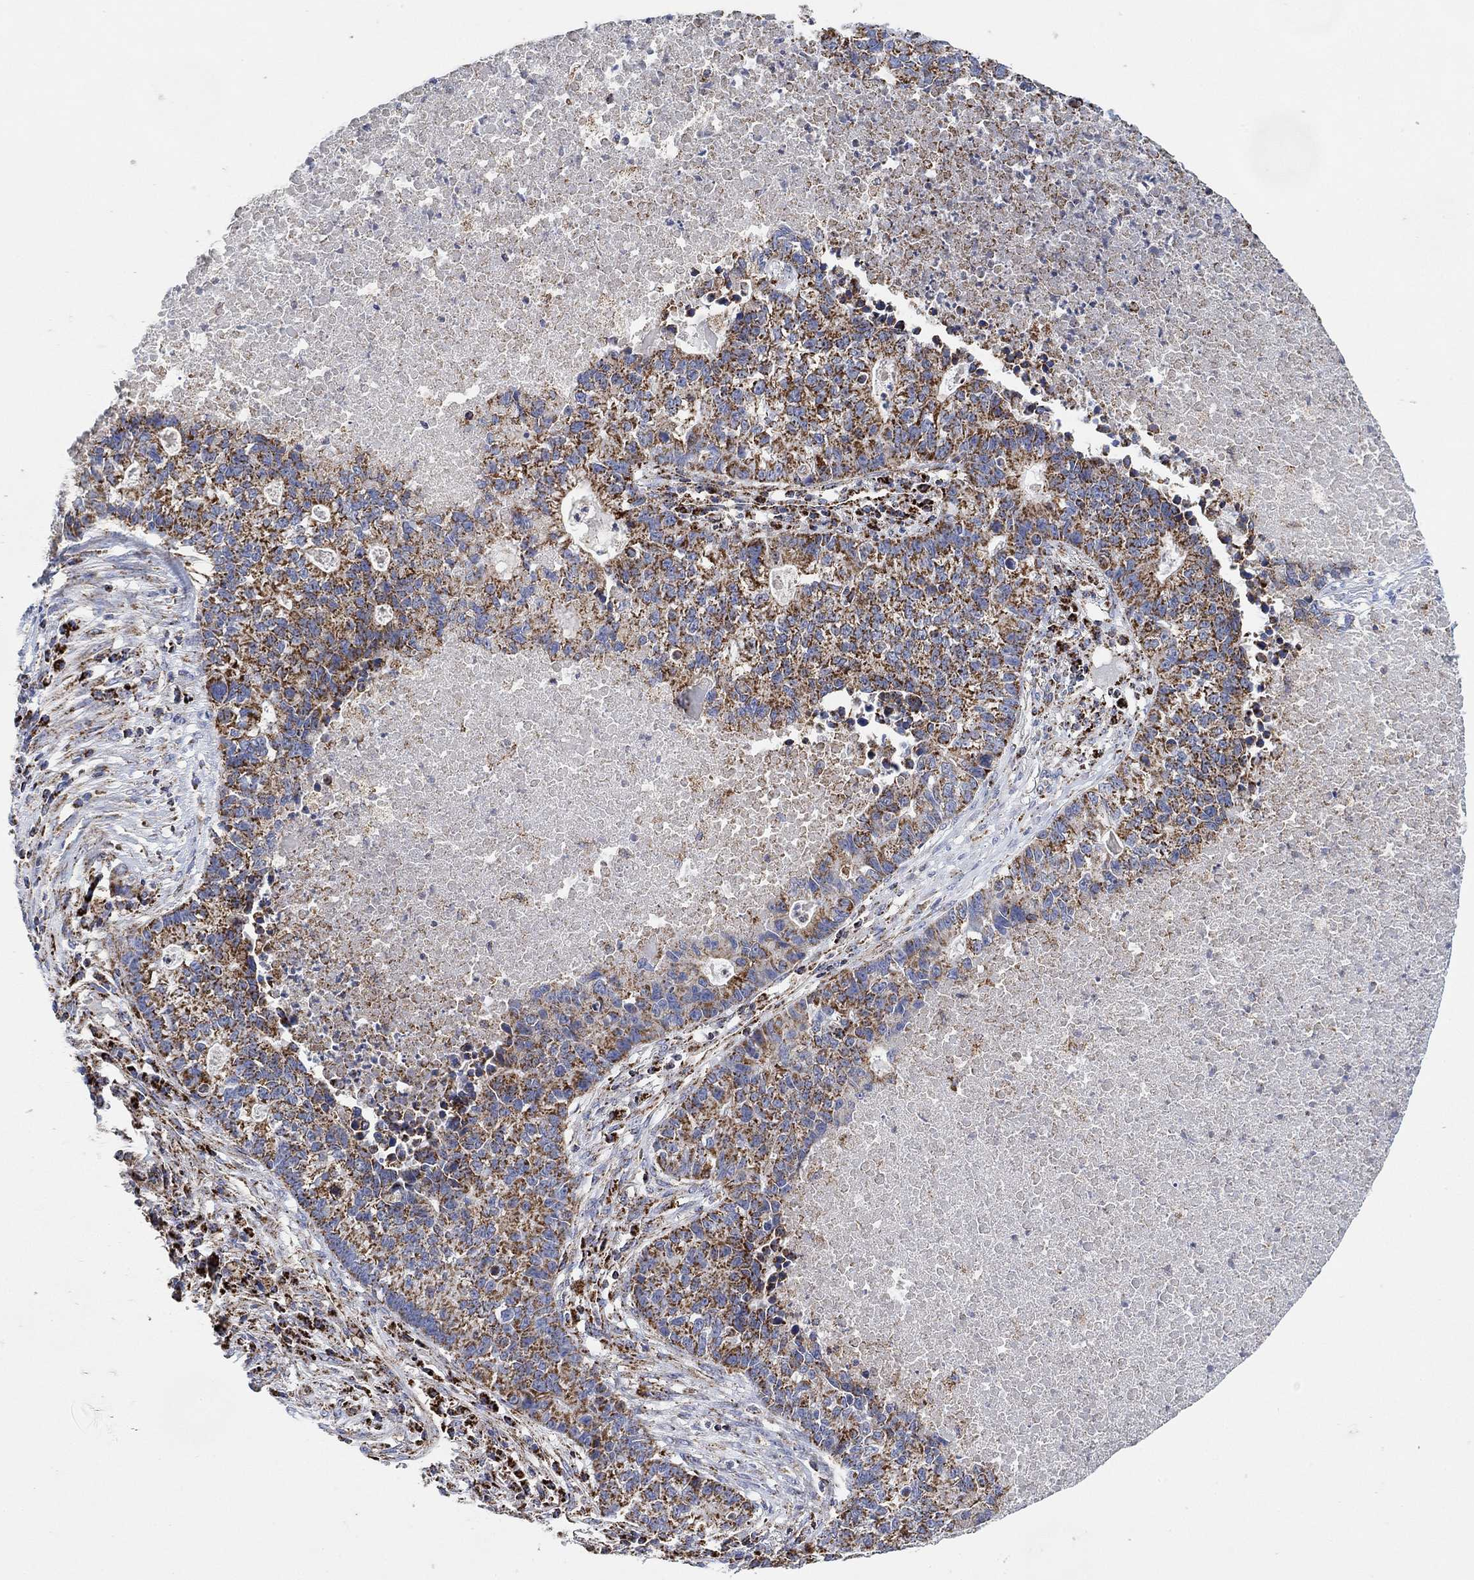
{"staining": {"intensity": "moderate", "quantity": "25%-75%", "location": "cytoplasmic/membranous"}, "tissue": "lung cancer", "cell_type": "Tumor cells", "image_type": "cancer", "snomed": [{"axis": "morphology", "description": "Adenocarcinoma, NOS"}, {"axis": "topography", "description": "Lung"}], "caption": "Brown immunohistochemical staining in lung adenocarcinoma exhibits moderate cytoplasmic/membranous staining in approximately 25%-75% of tumor cells.", "gene": "NDUFS3", "patient": {"sex": "male", "age": 57}}